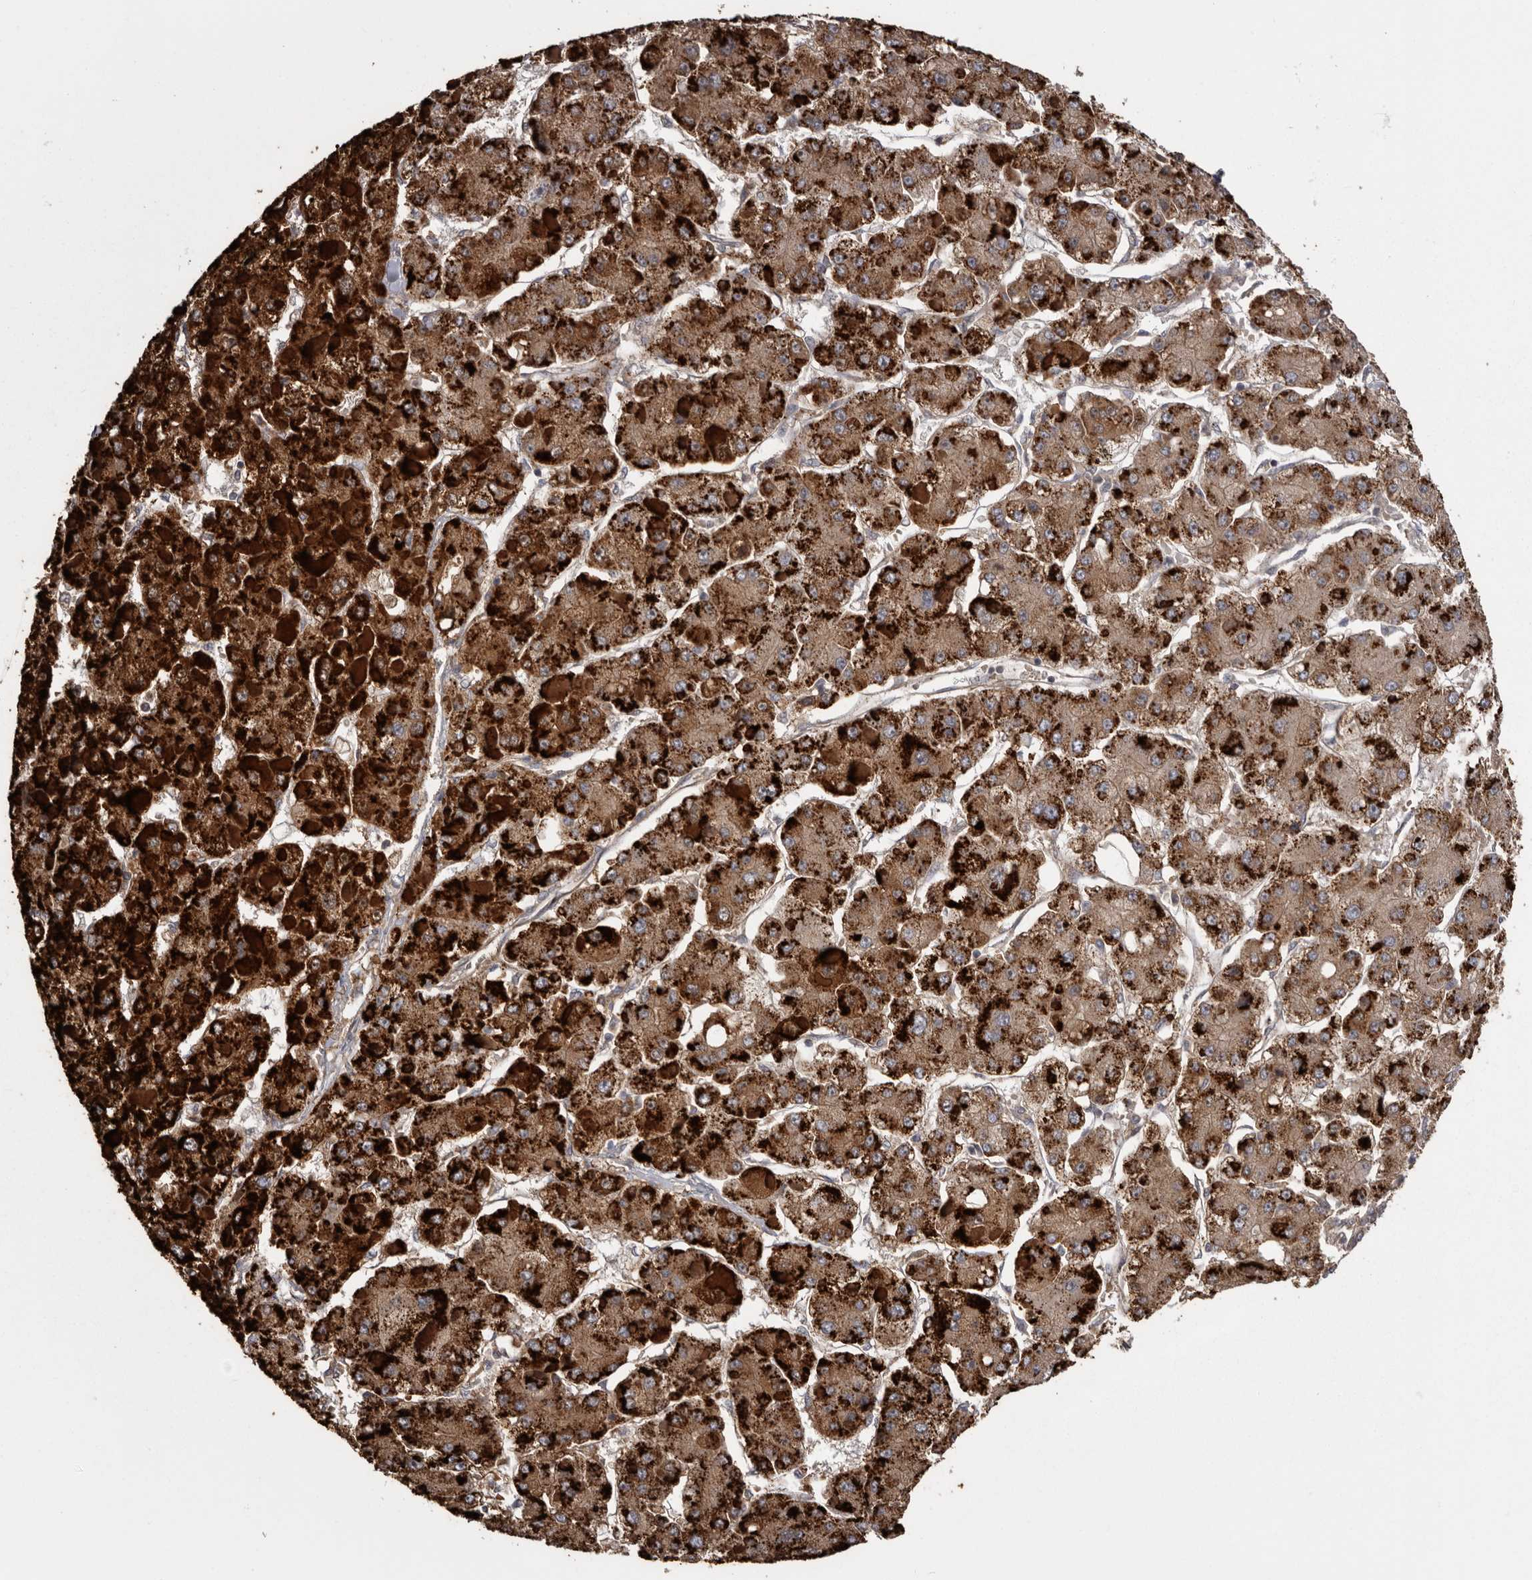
{"staining": {"intensity": "strong", "quantity": ">75%", "location": "cytoplasmic/membranous"}, "tissue": "liver cancer", "cell_type": "Tumor cells", "image_type": "cancer", "snomed": [{"axis": "morphology", "description": "Carcinoma, Hepatocellular, NOS"}, {"axis": "topography", "description": "Liver"}], "caption": "An image of liver cancer stained for a protein displays strong cytoplasmic/membranous brown staining in tumor cells.", "gene": "DARS1", "patient": {"sex": "female", "age": 73}}